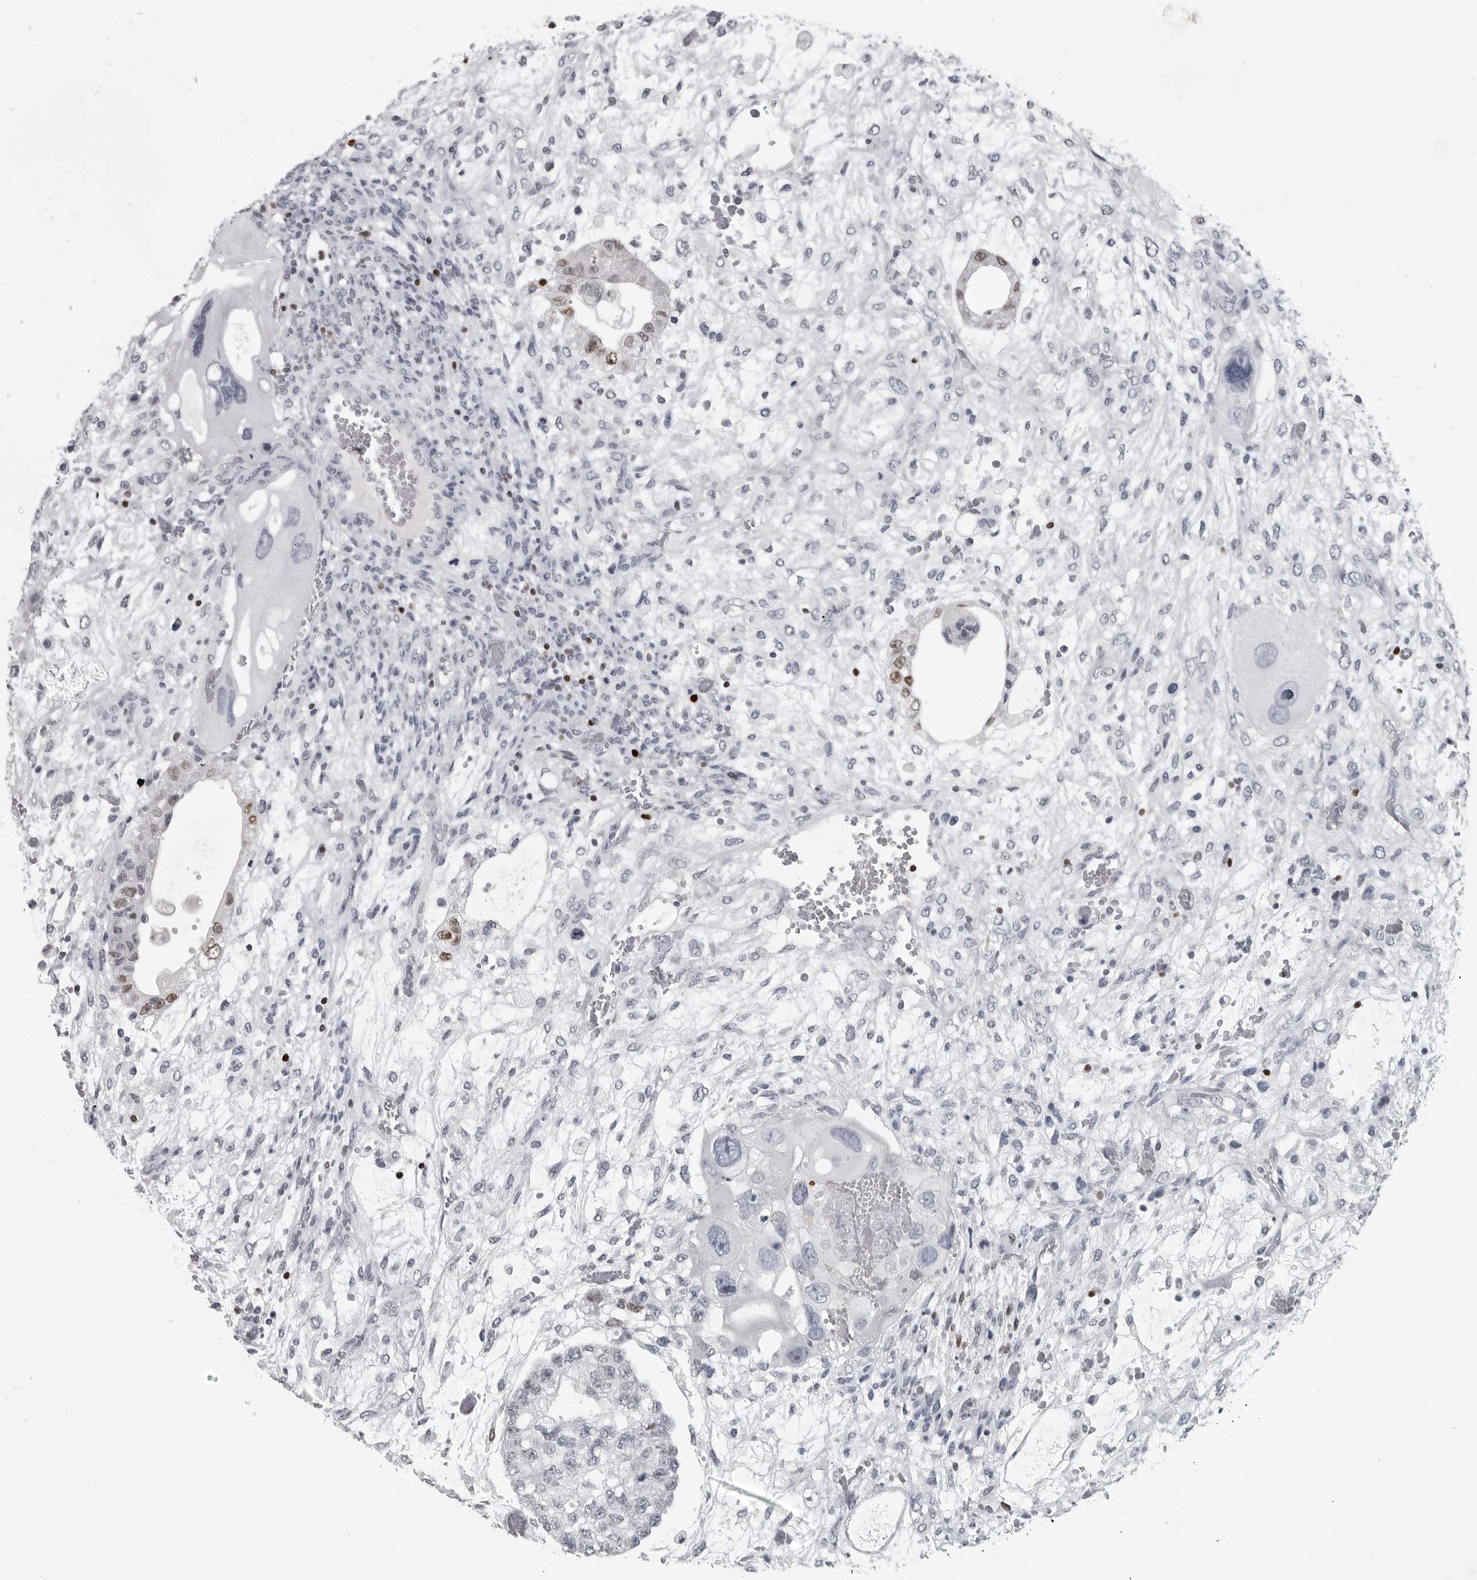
{"staining": {"intensity": "moderate", "quantity": "<25%", "location": "nuclear"}, "tissue": "testis cancer", "cell_type": "Tumor cells", "image_type": "cancer", "snomed": [{"axis": "morphology", "description": "Carcinoma, Embryonal, NOS"}, {"axis": "topography", "description": "Testis"}], "caption": "Tumor cells exhibit moderate nuclear positivity in about <25% of cells in testis cancer (embryonal carcinoma).", "gene": "SATB2", "patient": {"sex": "male", "age": 36}}